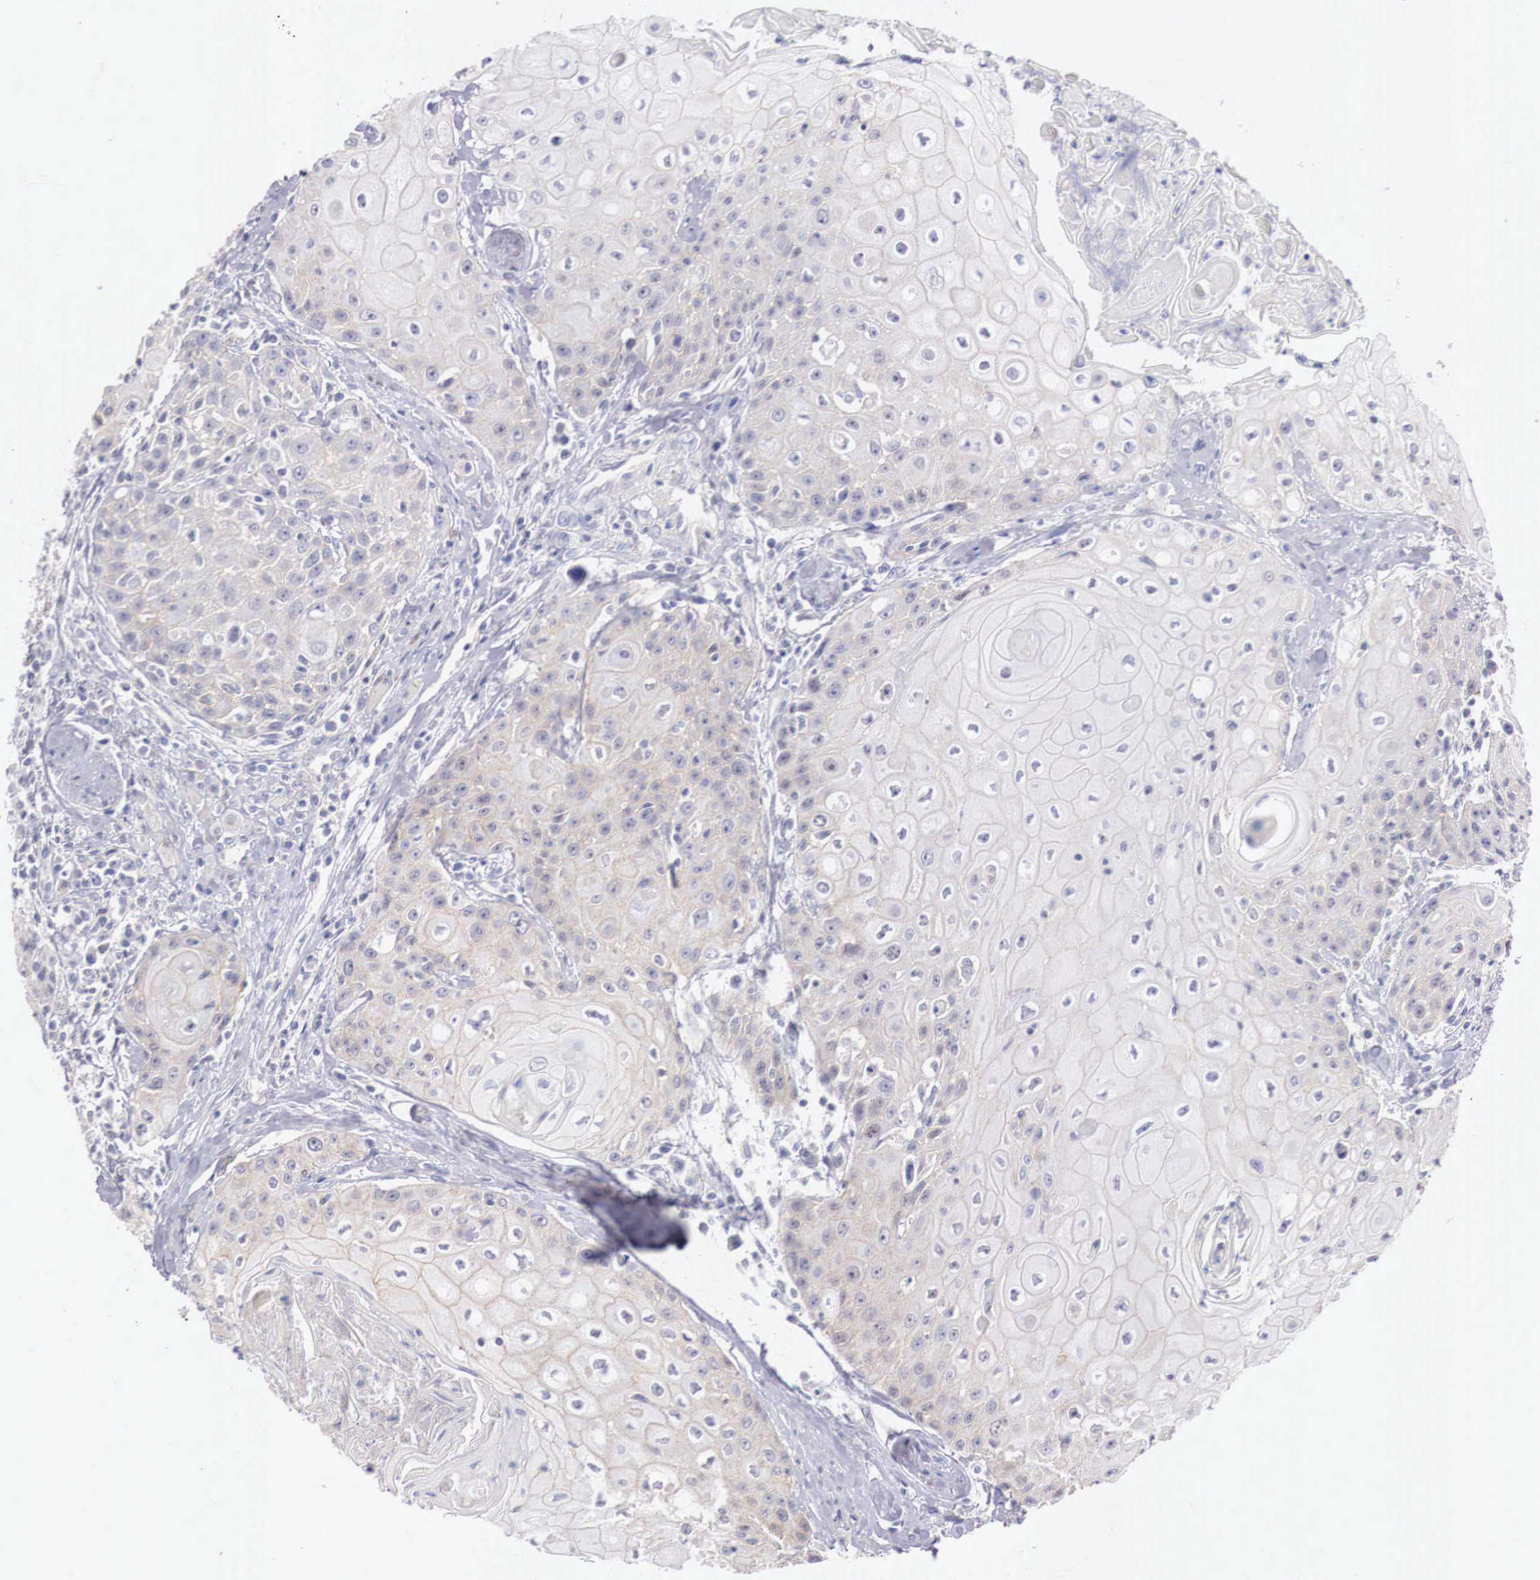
{"staining": {"intensity": "negative", "quantity": "none", "location": "none"}, "tissue": "head and neck cancer", "cell_type": "Tumor cells", "image_type": "cancer", "snomed": [{"axis": "morphology", "description": "Squamous cell carcinoma, NOS"}, {"axis": "topography", "description": "Oral tissue"}, {"axis": "topography", "description": "Head-Neck"}], "caption": "Immunohistochemistry (IHC) image of neoplastic tissue: head and neck cancer stained with DAB exhibits no significant protein positivity in tumor cells. (DAB (3,3'-diaminobenzidine) immunohistochemistry visualized using brightfield microscopy, high magnification).", "gene": "TRIM13", "patient": {"sex": "female", "age": 82}}